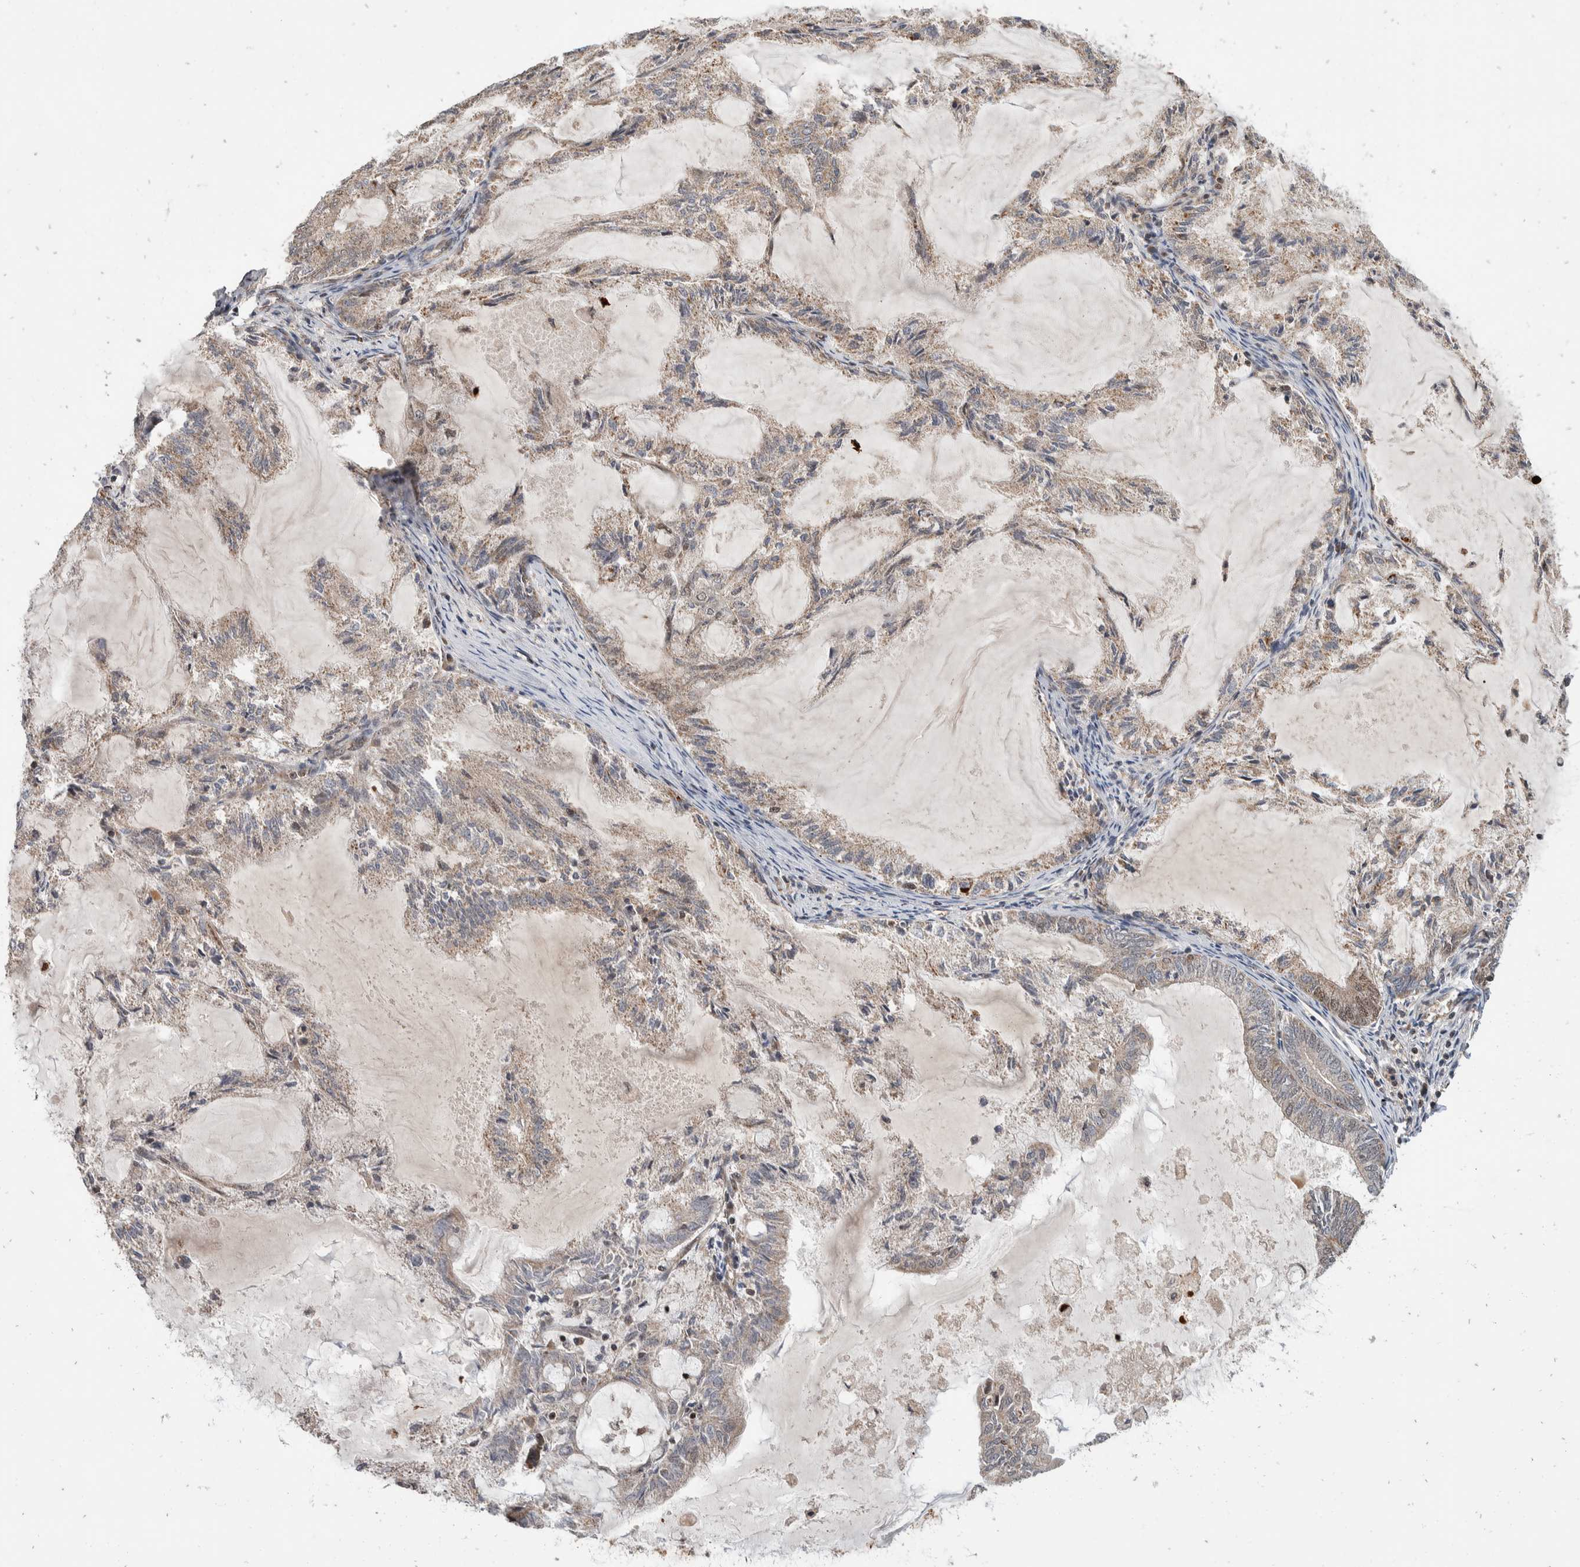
{"staining": {"intensity": "weak", "quantity": "25%-75%", "location": "cytoplasmic/membranous"}, "tissue": "endometrial cancer", "cell_type": "Tumor cells", "image_type": "cancer", "snomed": [{"axis": "morphology", "description": "Adenocarcinoma, NOS"}, {"axis": "topography", "description": "Endometrium"}], "caption": "DAB immunohistochemical staining of human endometrial adenocarcinoma displays weak cytoplasmic/membranous protein positivity in about 25%-75% of tumor cells.", "gene": "ABHD11", "patient": {"sex": "female", "age": 86}}